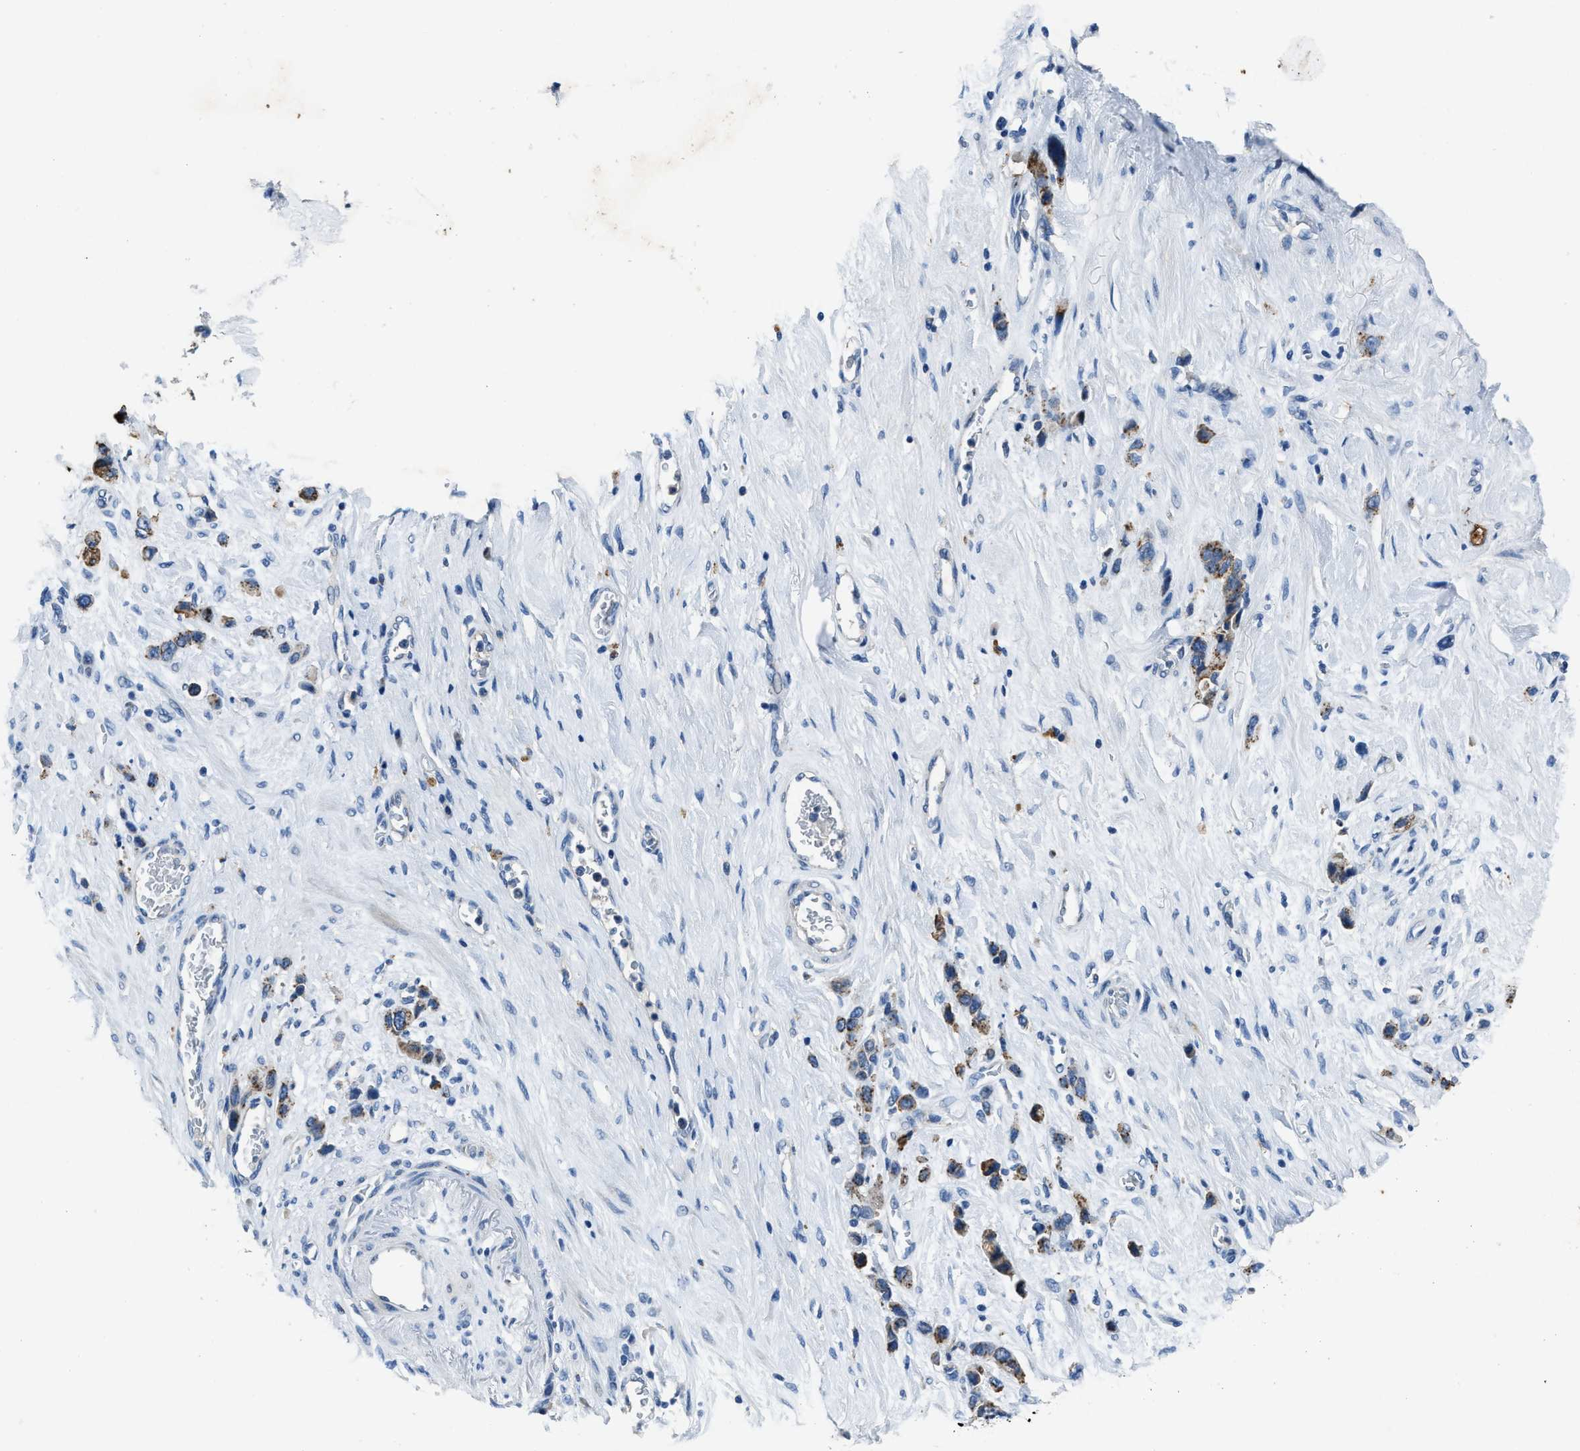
{"staining": {"intensity": "moderate", "quantity": ">75%", "location": "cytoplasmic/membranous"}, "tissue": "stomach cancer", "cell_type": "Tumor cells", "image_type": "cancer", "snomed": [{"axis": "morphology", "description": "Normal tissue, NOS"}, {"axis": "morphology", "description": "Adenocarcinoma, NOS"}, {"axis": "morphology", "description": "Adenocarcinoma, High grade"}, {"axis": "topography", "description": "Stomach, upper"}, {"axis": "topography", "description": "Stomach"}], "caption": "This image reveals immunohistochemistry staining of human stomach high-grade adenocarcinoma, with medium moderate cytoplasmic/membranous positivity in about >75% of tumor cells.", "gene": "ADAM2", "patient": {"sex": "female", "age": 65}}